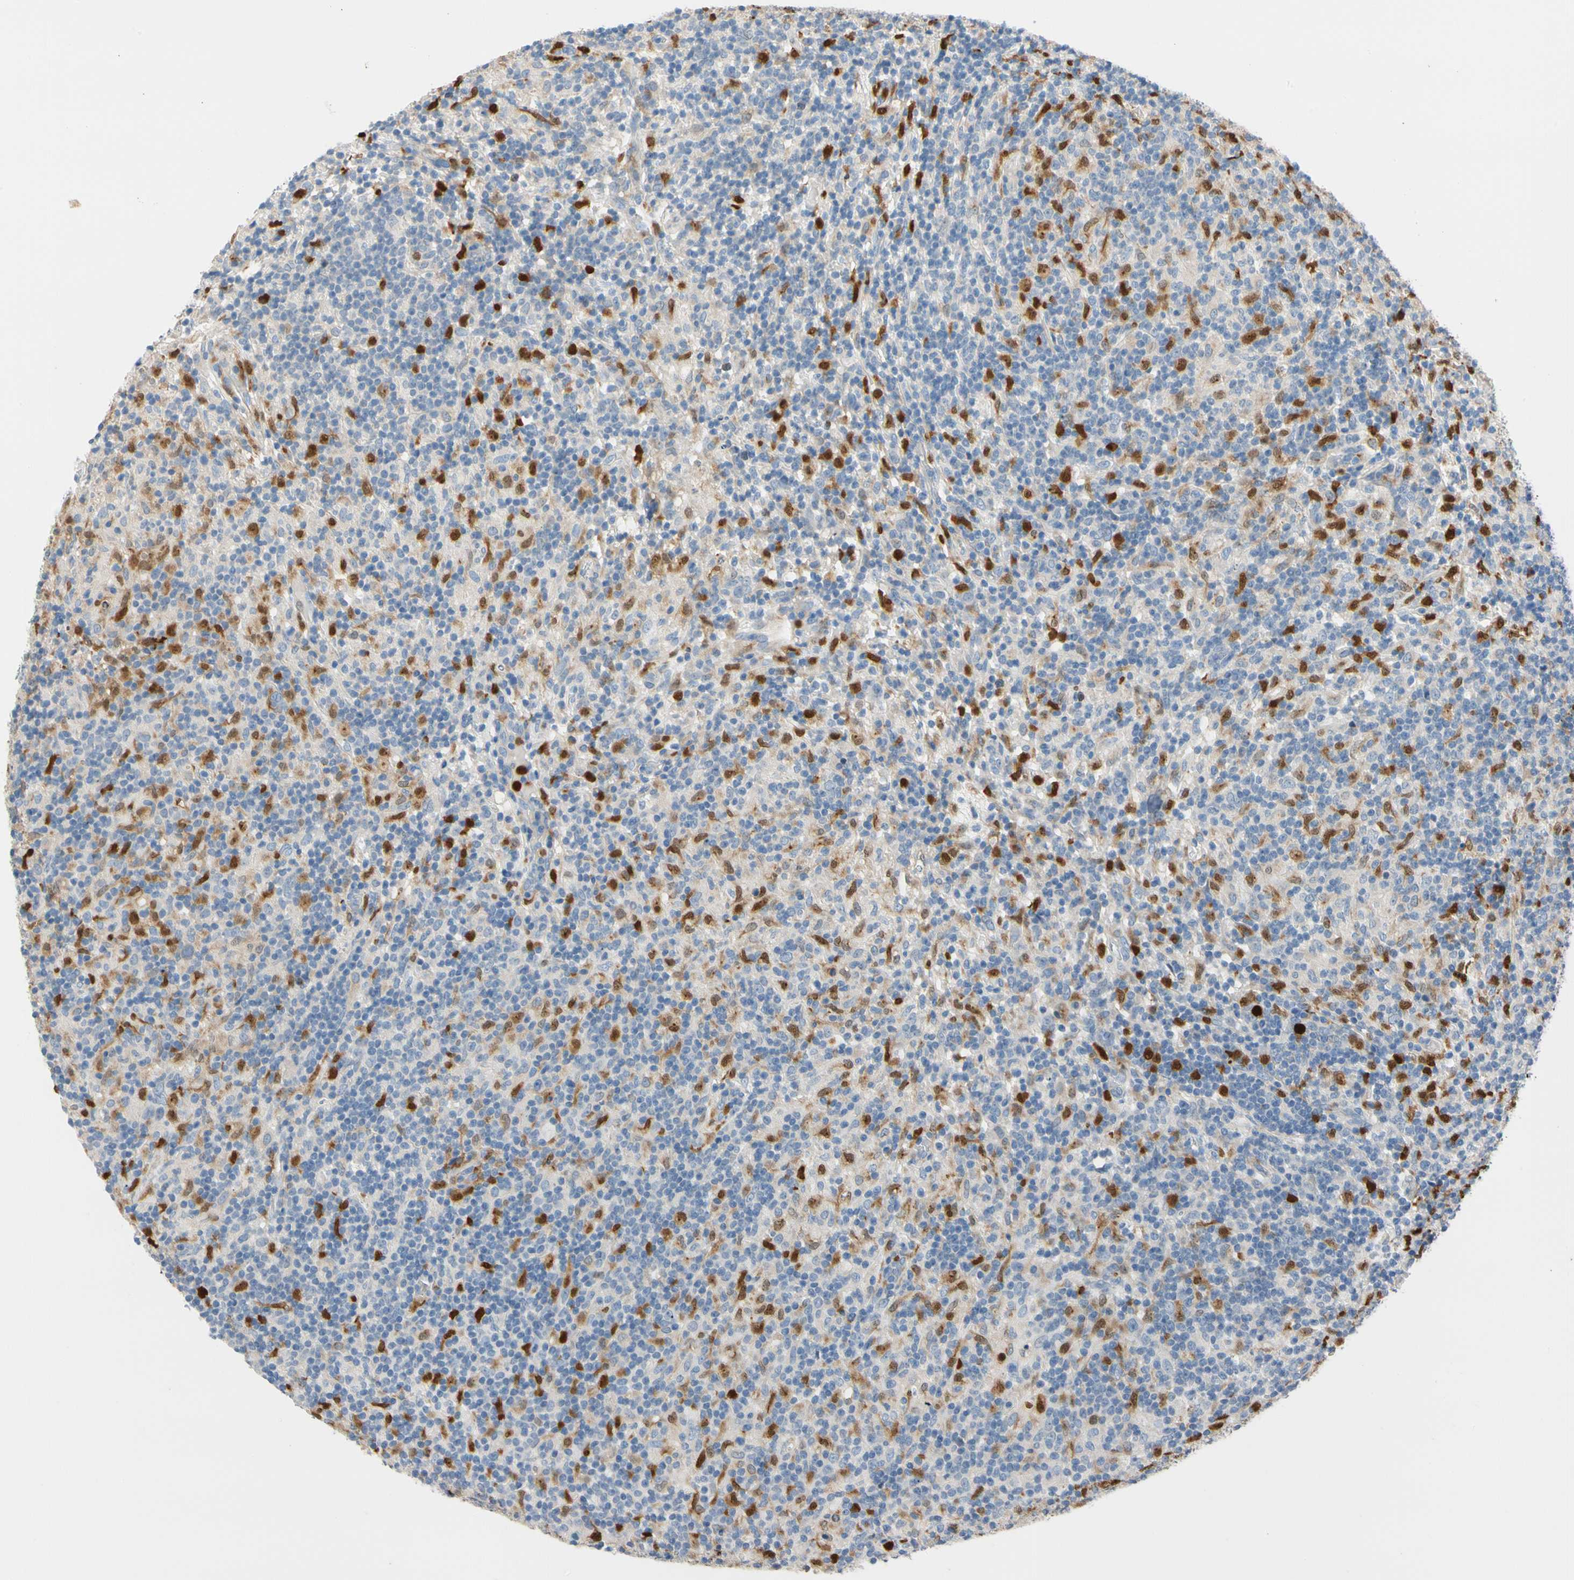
{"staining": {"intensity": "negative", "quantity": "none", "location": "none"}, "tissue": "lymphoma", "cell_type": "Tumor cells", "image_type": "cancer", "snomed": [{"axis": "morphology", "description": "Hodgkin's disease, NOS"}, {"axis": "topography", "description": "Lymph node"}], "caption": "Immunohistochemistry (IHC) of human lymphoma demonstrates no staining in tumor cells.", "gene": "TRAF5", "patient": {"sex": "male", "age": 70}}